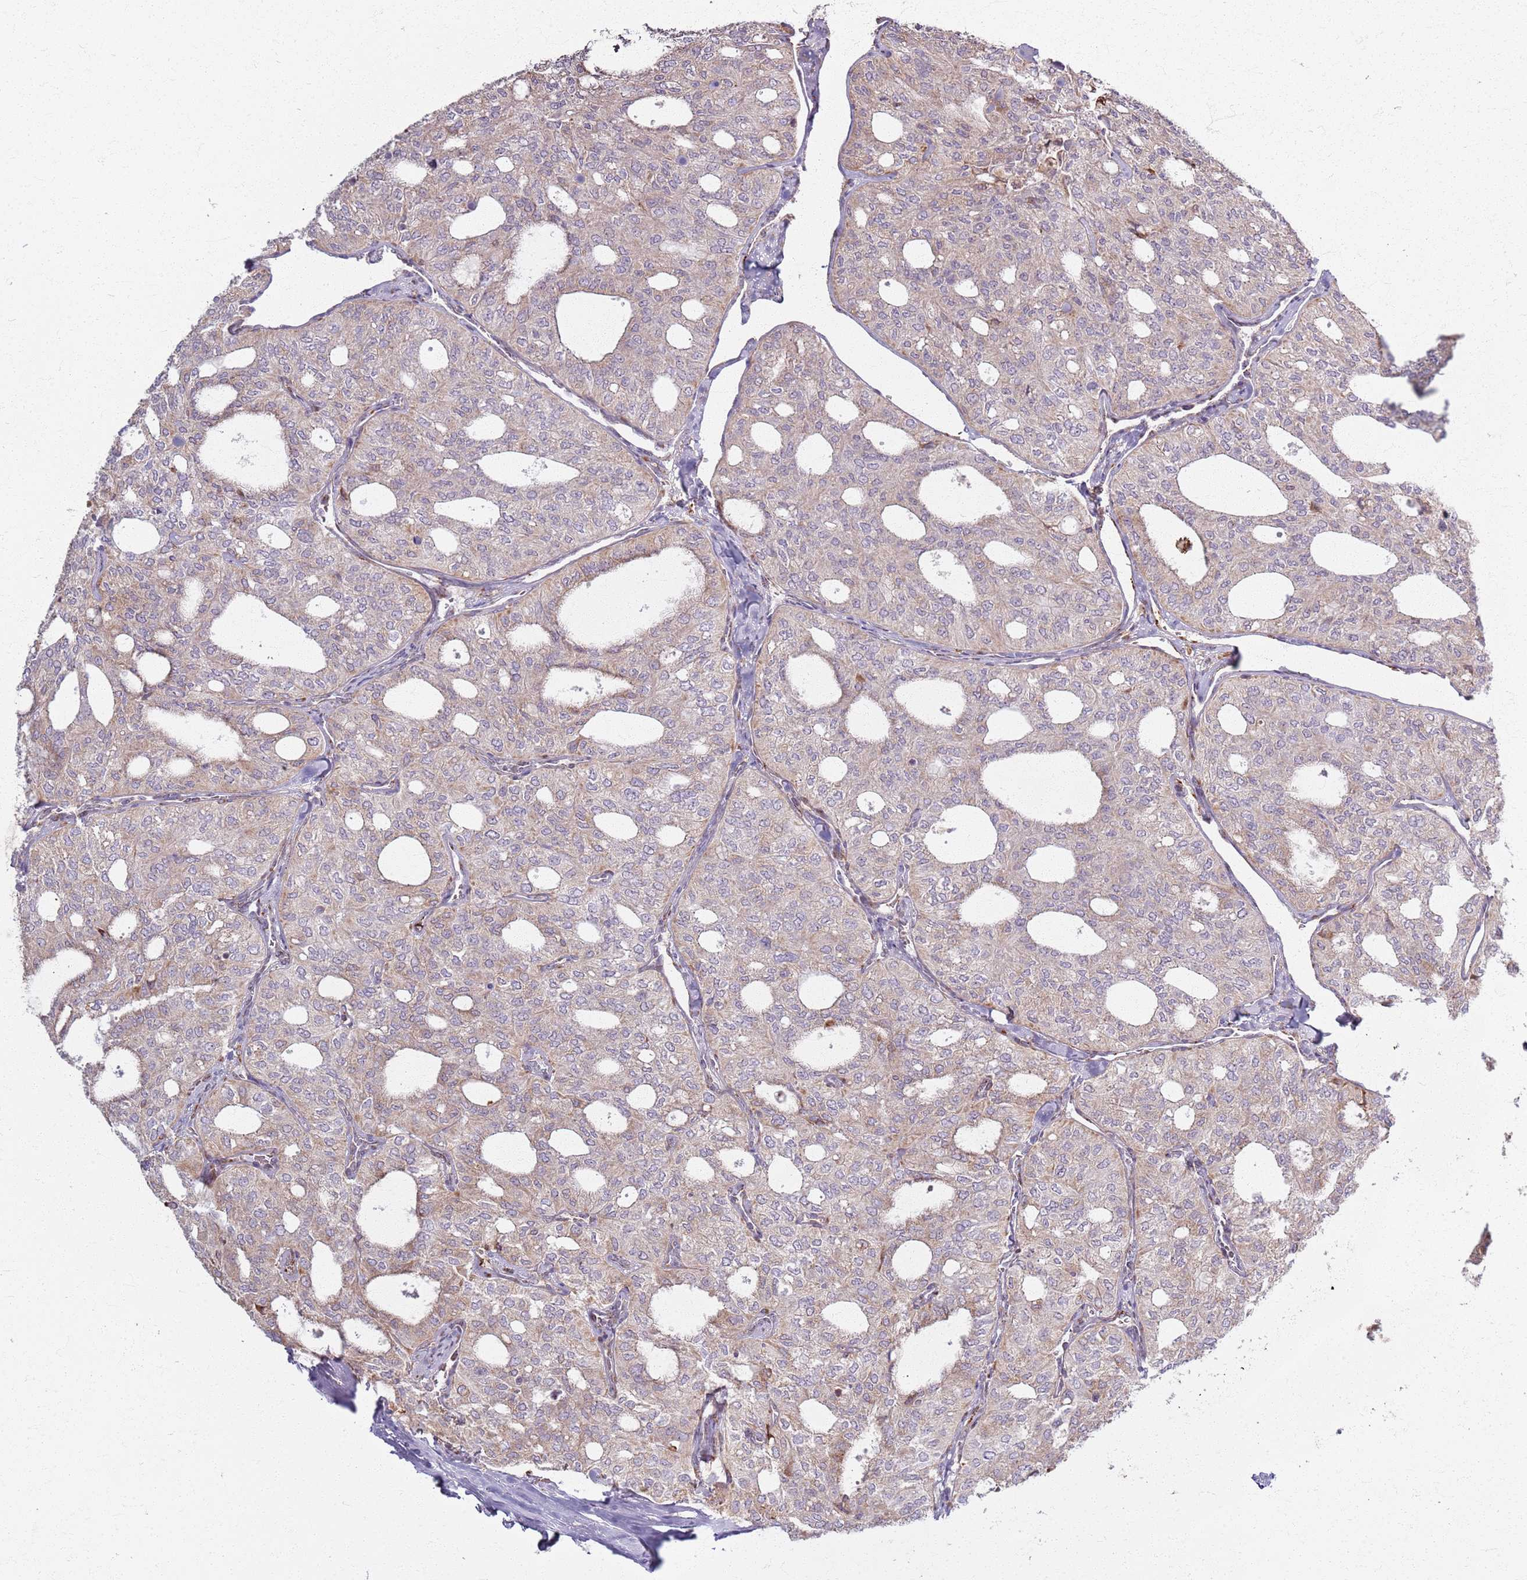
{"staining": {"intensity": "weak", "quantity": "25%-75%", "location": "cytoplasmic/membranous"}, "tissue": "thyroid cancer", "cell_type": "Tumor cells", "image_type": "cancer", "snomed": [{"axis": "morphology", "description": "Follicular adenoma carcinoma, NOS"}, {"axis": "topography", "description": "Thyroid gland"}], "caption": "High-power microscopy captured an immunohistochemistry (IHC) micrograph of thyroid cancer (follicular adenoma carcinoma), revealing weak cytoplasmic/membranous staining in approximately 25%-75% of tumor cells.", "gene": "KRI1", "patient": {"sex": "male", "age": 75}}